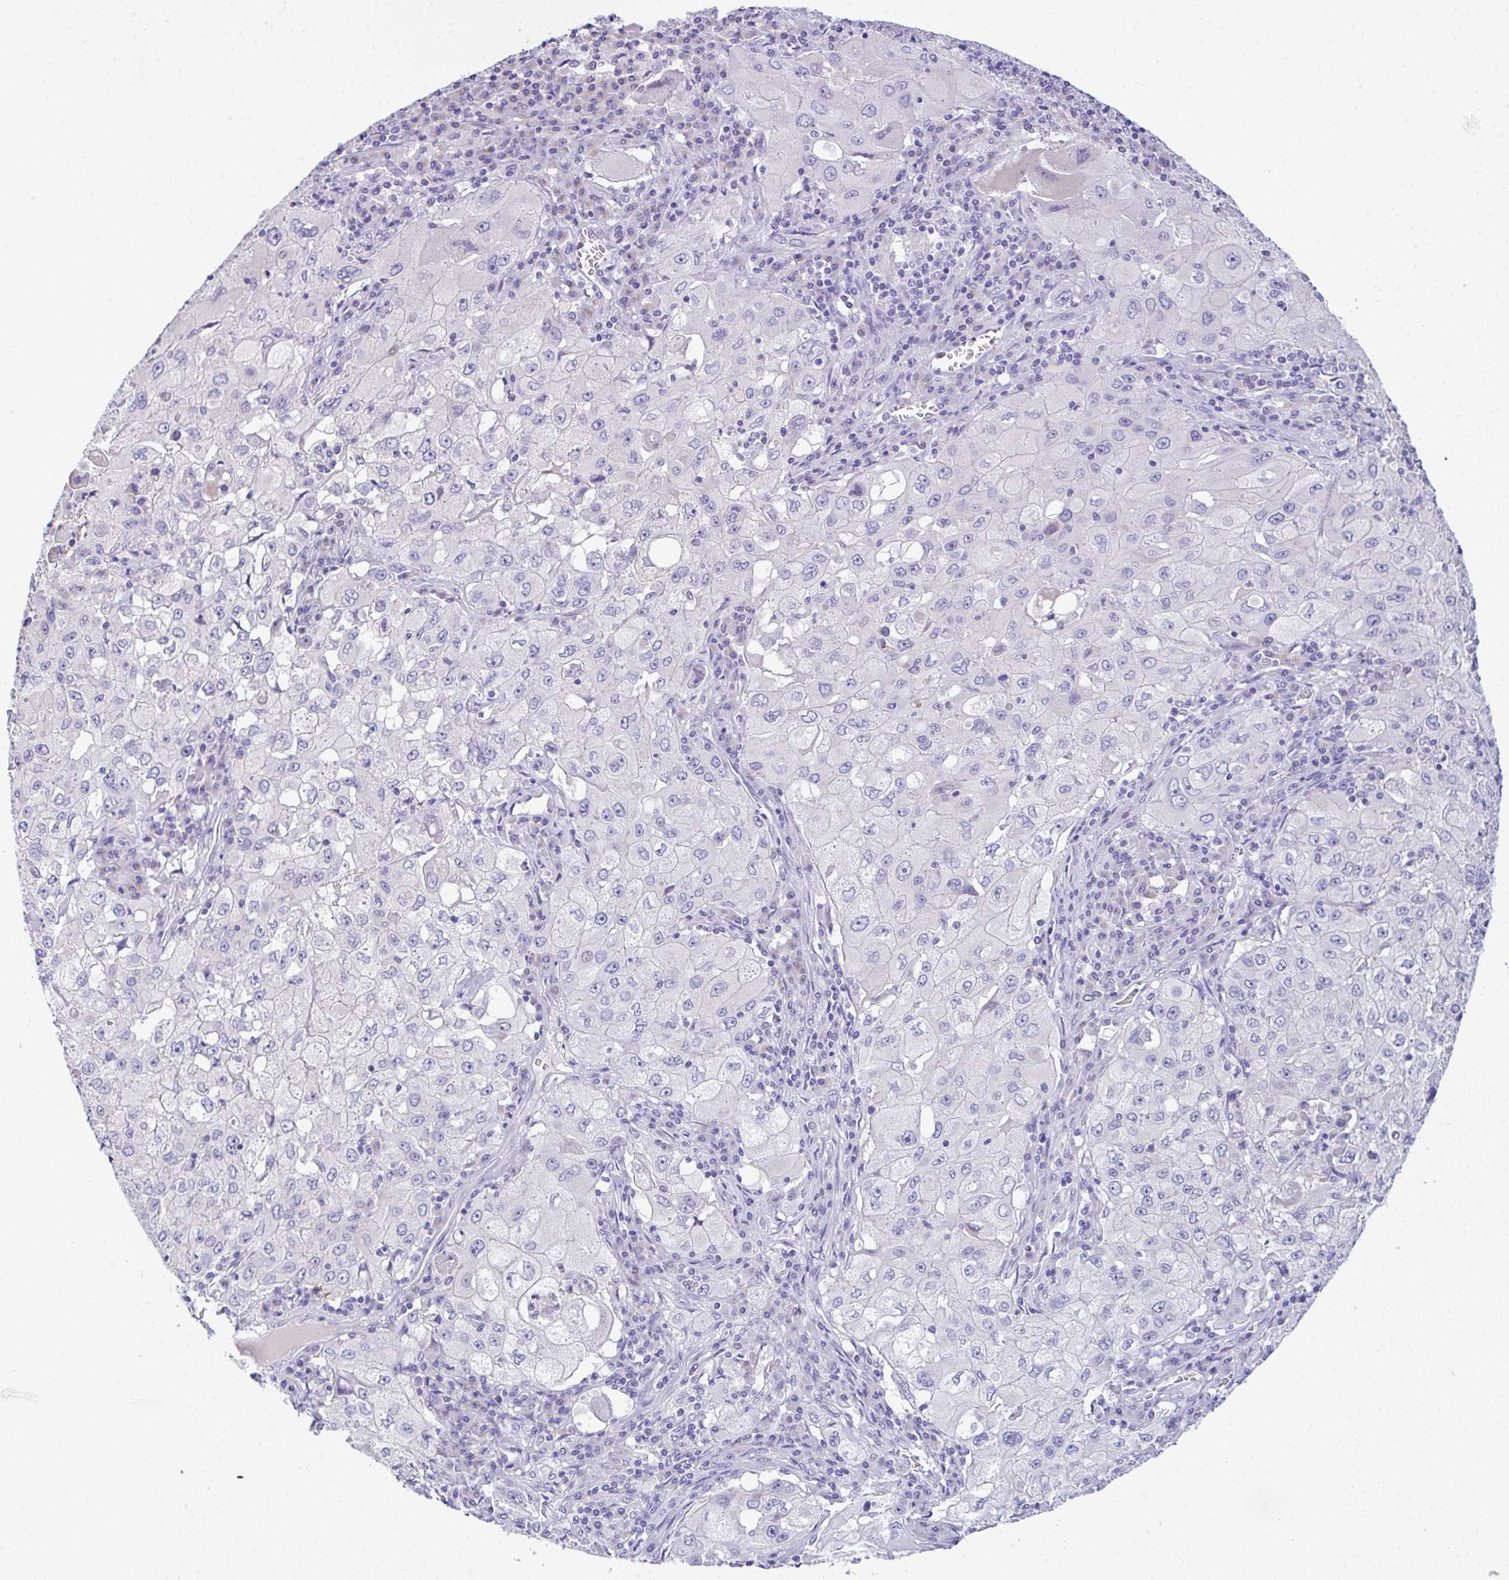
{"staining": {"intensity": "negative", "quantity": "none", "location": "none"}, "tissue": "lung cancer", "cell_type": "Tumor cells", "image_type": "cancer", "snomed": [{"axis": "morphology", "description": "Squamous cell carcinoma, NOS"}, {"axis": "topography", "description": "Lung"}], "caption": "A high-resolution micrograph shows immunohistochemistry (IHC) staining of lung squamous cell carcinoma, which demonstrates no significant expression in tumor cells. The staining is performed using DAB brown chromogen with nuclei counter-stained in using hematoxylin.", "gene": "SERPINE3", "patient": {"sex": "male", "age": 63}}